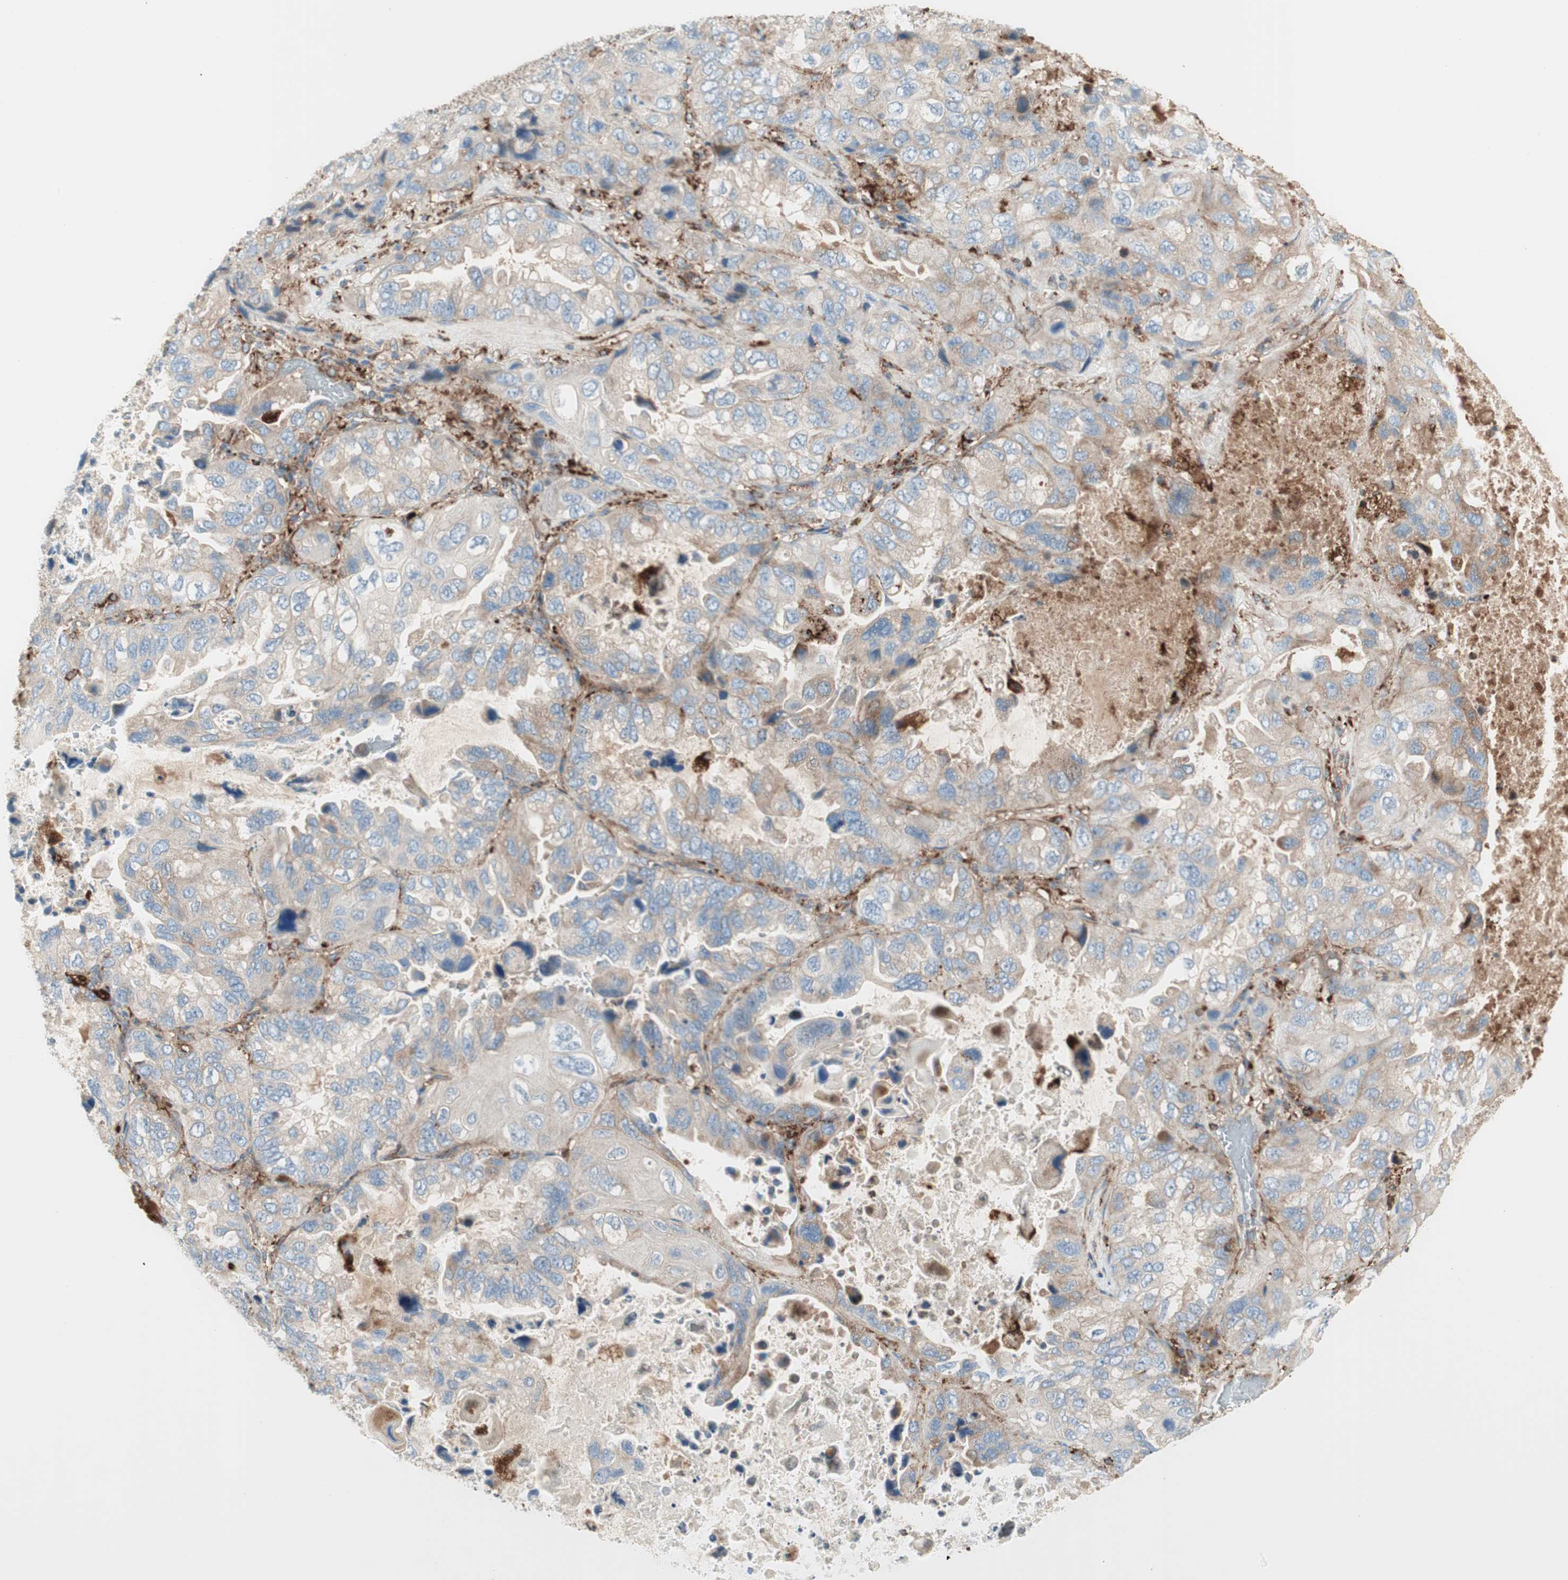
{"staining": {"intensity": "weak", "quantity": ">75%", "location": "cytoplasmic/membranous"}, "tissue": "lung cancer", "cell_type": "Tumor cells", "image_type": "cancer", "snomed": [{"axis": "morphology", "description": "Squamous cell carcinoma, NOS"}, {"axis": "topography", "description": "Lung"}], "caption": "Lung cancer (squamous cell carcinoma) stained with a brown dye displays weak cytoplasmic/membranous positive positivity in about >75% of tumor cells.", "gene": "ATP6V1G1", "patient": {"sex": "female", "age": 73}}